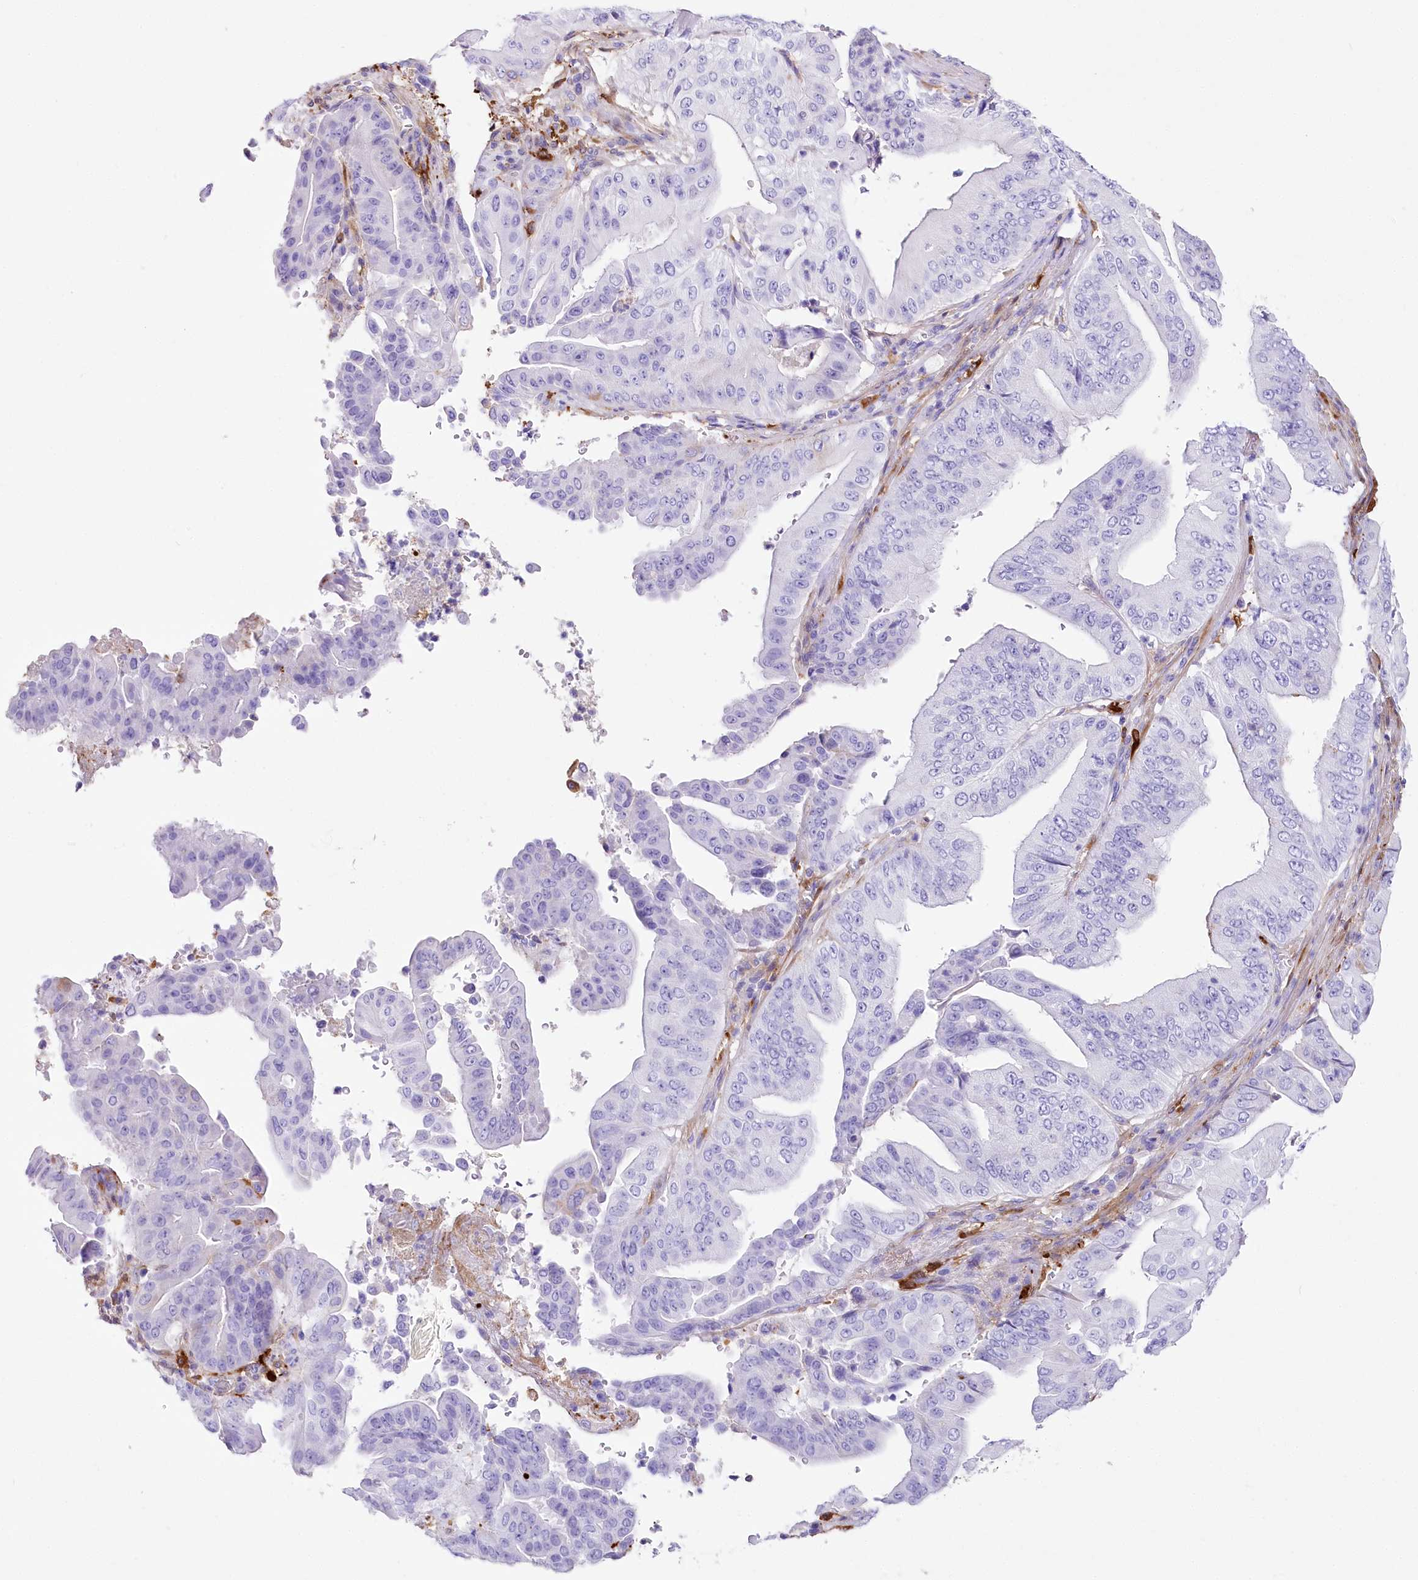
{"staining": {"intensity": "negative", "quantity": "none", "location": "none"}, "tissue": "pancreatic cancer", "cell_type": "Tumor cells", "image_type": "cancer", "snomed": [{"axis": "morphology", "description": "Adenocarcinoma, NOS"}, {"axis": "topography", "description": "Pancreas"}], "caption": "A micrograph of human adenocarcinoma (pancreatic) is negative for staining in tumor cells. The staining was performed using DAB (3,3'-diaminobenzidine) to visualize the protein expression in brown, while the nuclei were stained in blue with hematoxylin (Magnification: 20x).", "gene": "DNAJC19", "patient": {"sex": "female", "age": 77}}